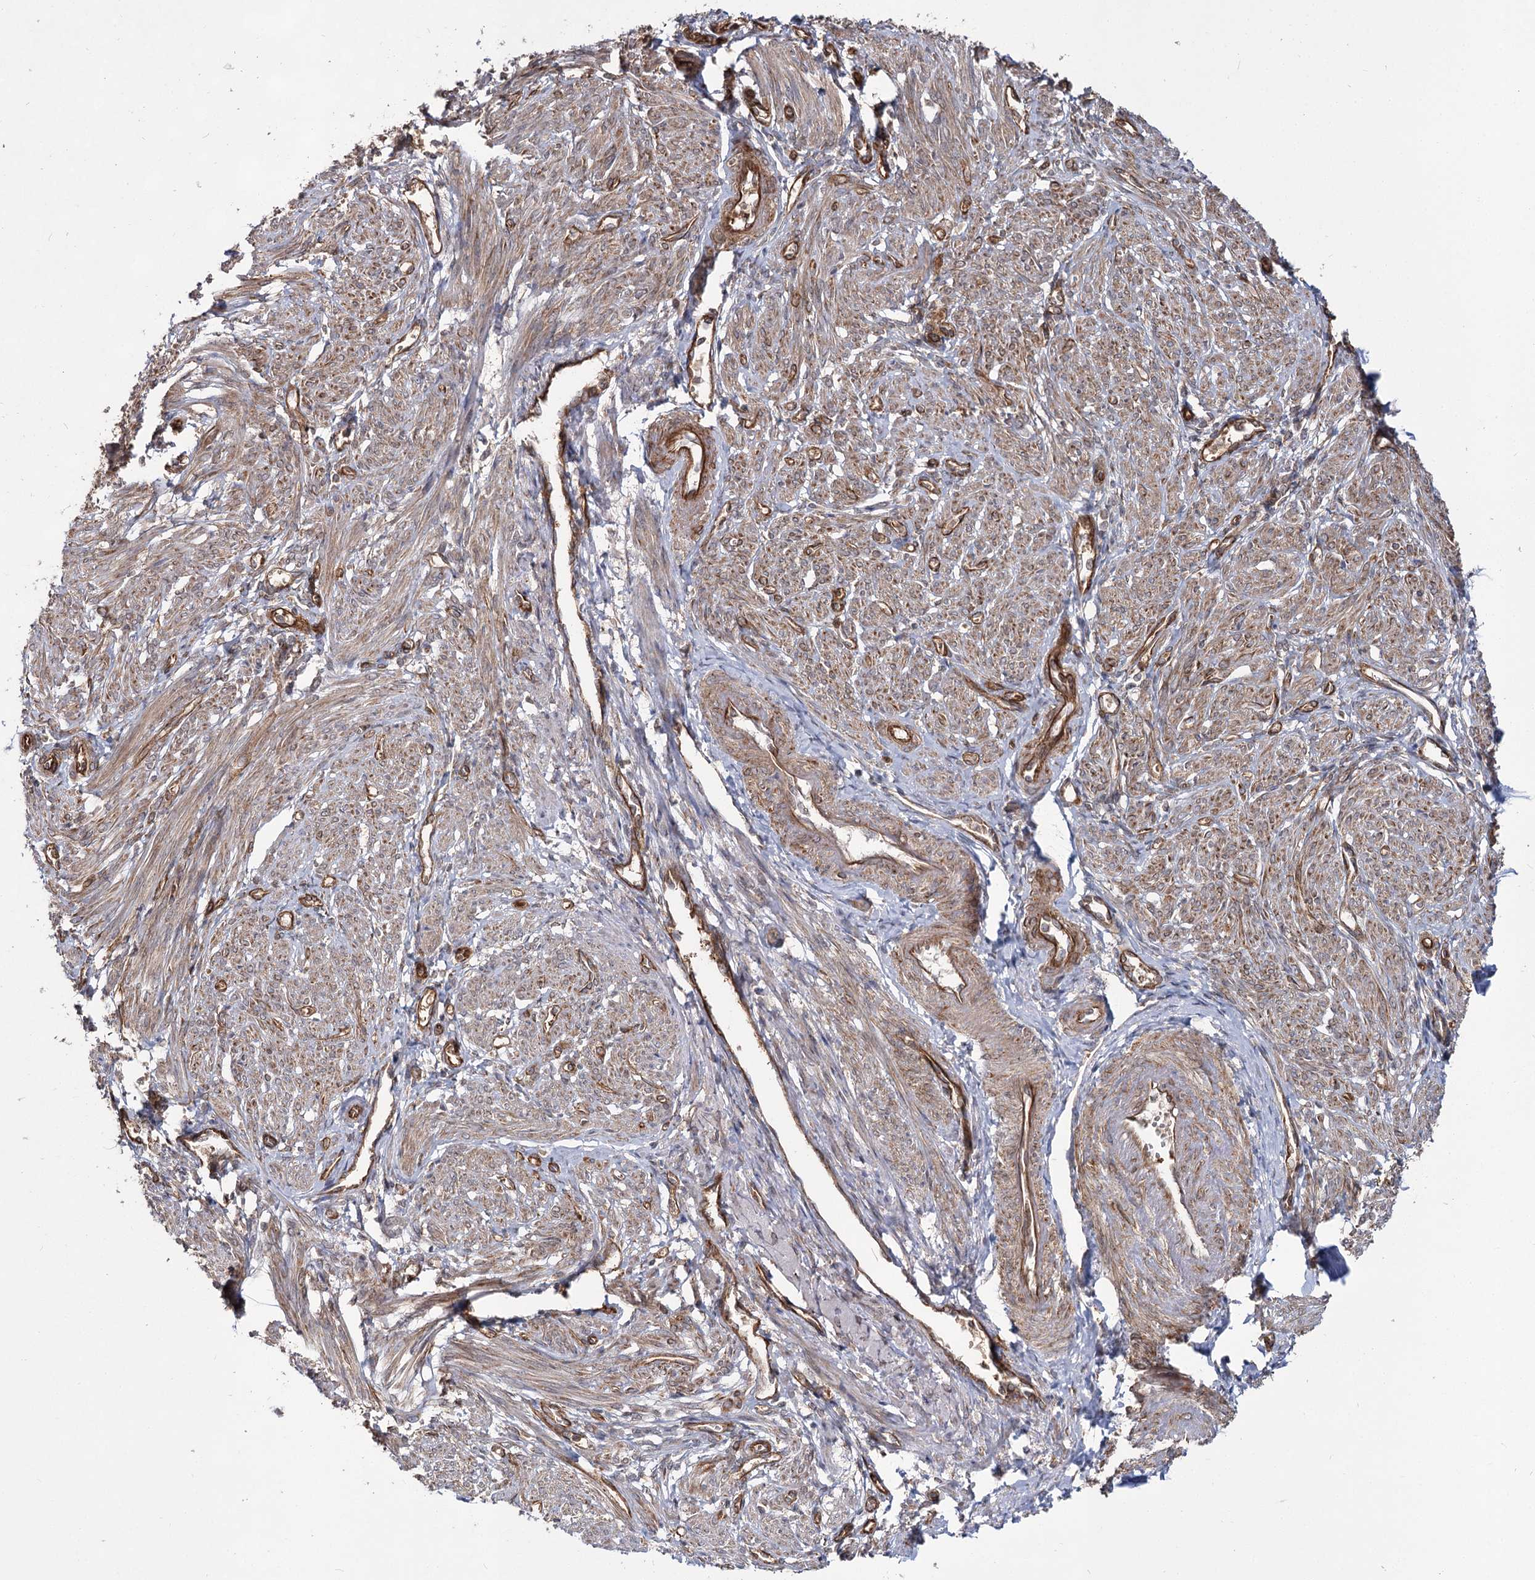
{"staining": {"intensity": "moderate", "quantity": "25%-75%", "location": "cytoplasmic/membranous"}, "tissue": "smooth muscle", "cell_type": "Smooth muscle cells", "image_type": "normal", "snomed": [{"axis": "morphology", "description": "Normal tissue, NOS"}, {"axis": "topography", "description": "Smooth muscle"}], "caption": "Smooth muscle cells show medium levels of moderate cytoplasmic/membranous staining in approximately 25%-75% of cells in unremarkable human smooth muscle.", "gene": "IQSEC1", "patient": {"sex": "female", "age": 39}}